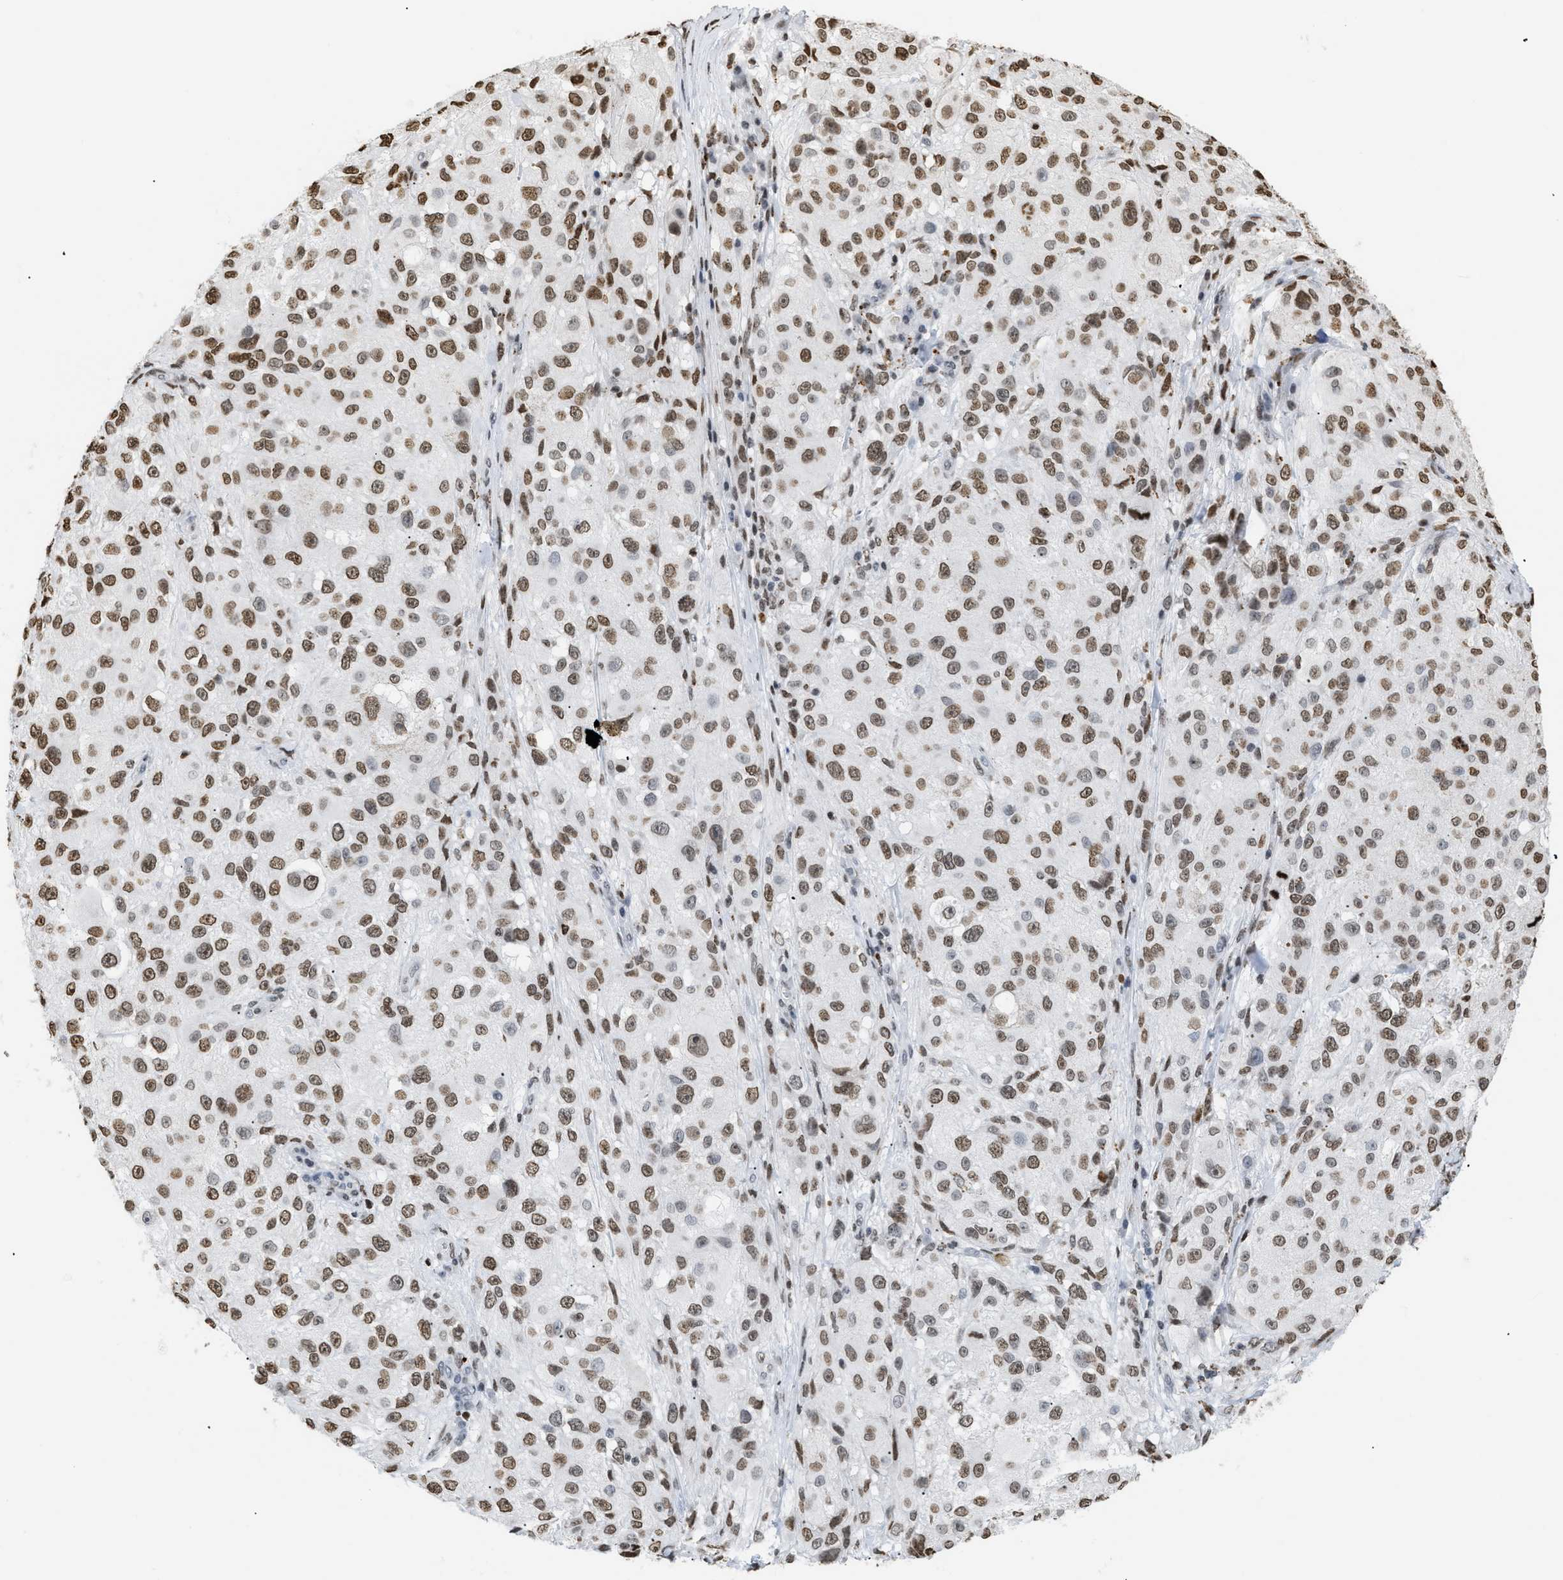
{"staining": {"intensity": "moderate", "quantity": ">75%", "location": "nuclear"}, "tissue": "melanoma", "cell_type": "Tumor cells", "image_type": "cancer", "snomed": [{"axis": "morphology", "description": "Necrosis, NOS"}, {"axis": "morphology", "description": "Malignant melanoma, NOS"}, {"axis": "topography", "description": "Skin"}], "caption": "An immunohistochemistry micrograph of tumor tissue is shown. Protein staining in brown shows moderate nuclear positivity in melanoma within tumor cells. (Stains: DAB in brown, nuclei in blue, Microscopy: brightfield microscopy at high magnification).", "gene": "HMGN2", "patient": {"sex": "female", "age": 87}}